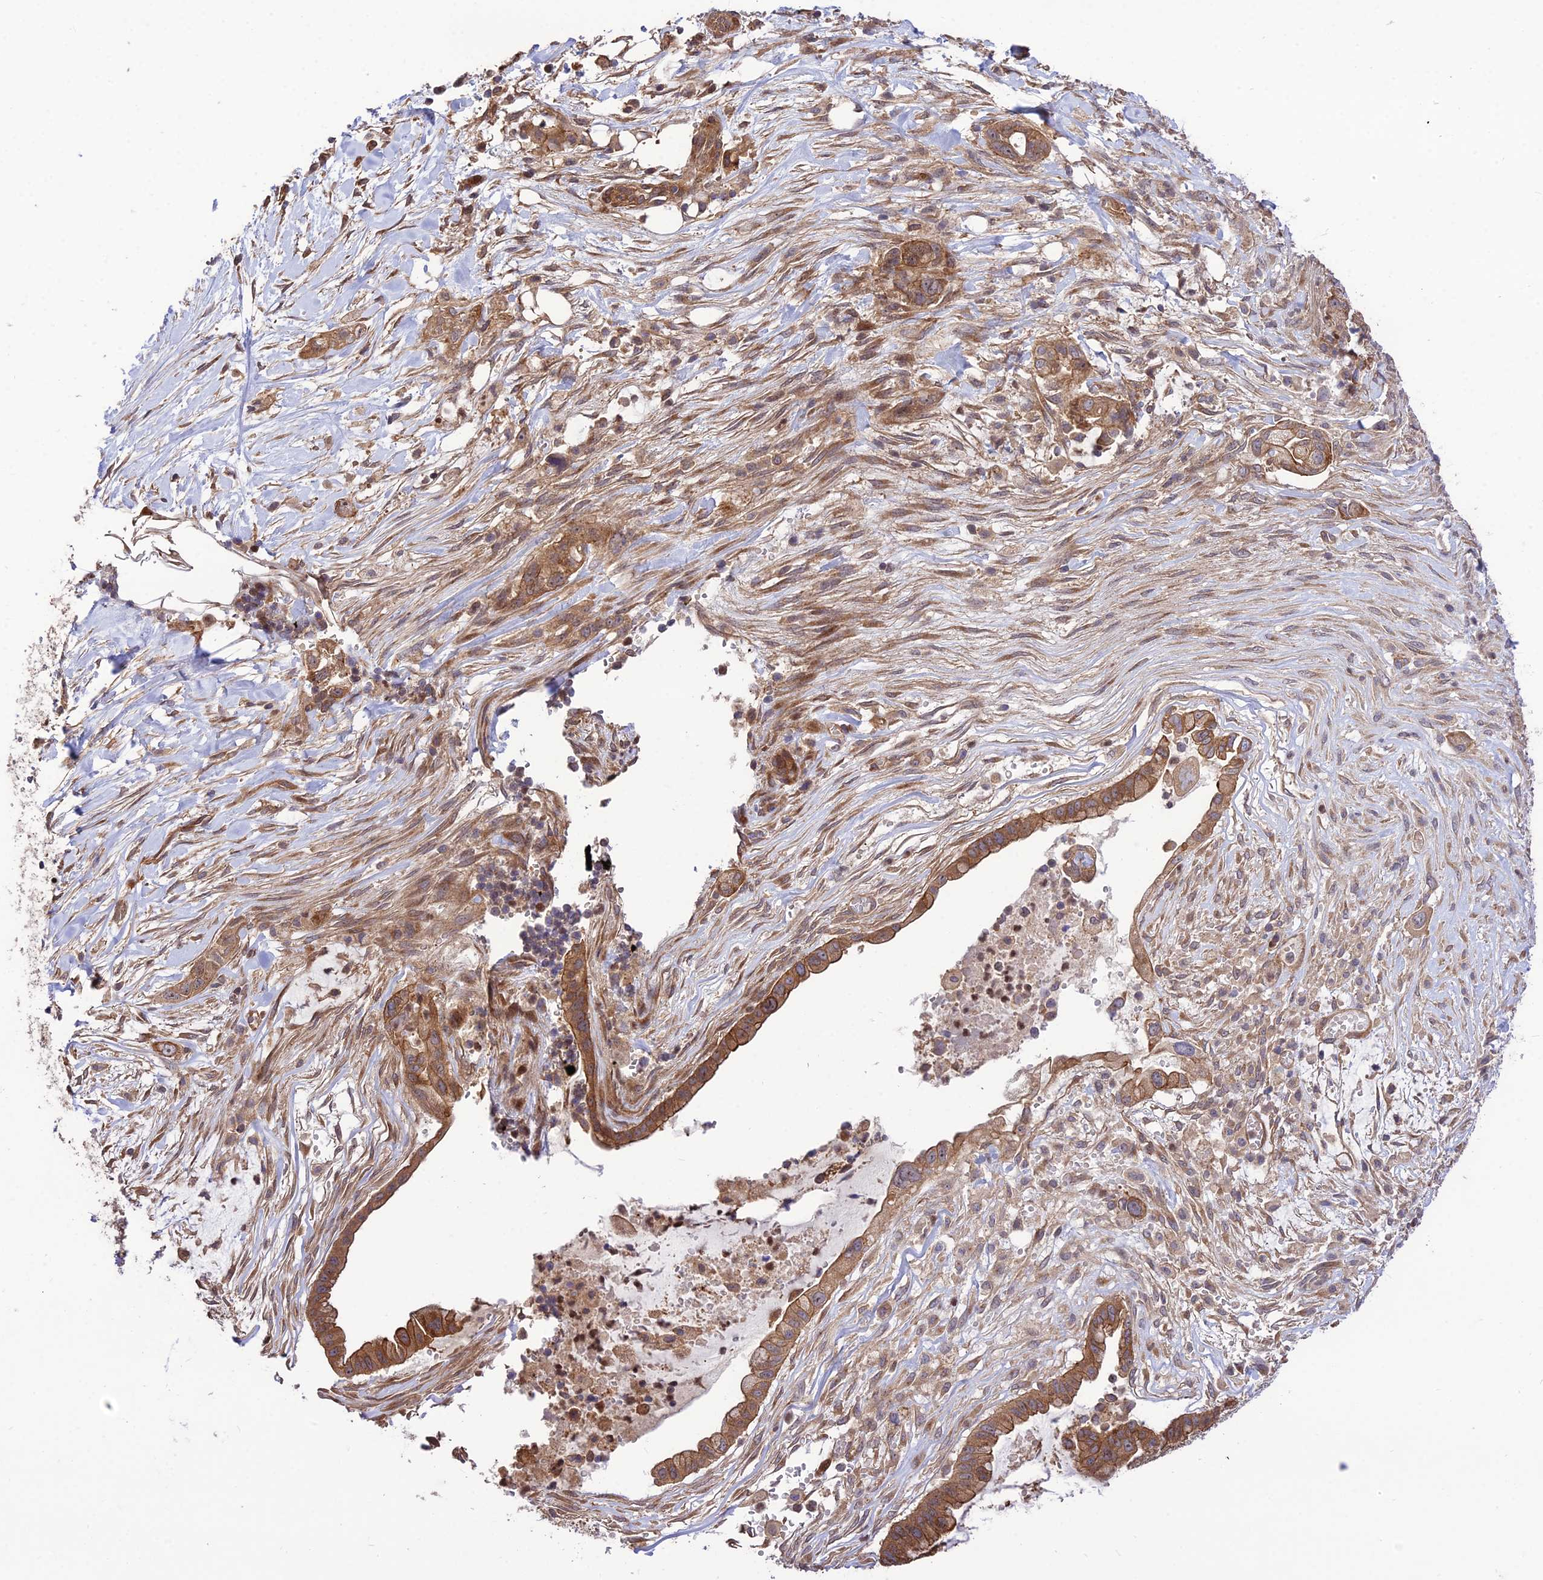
{"staining": {"intensity": "moderate", "quantity": ">75%", "location": "cytoplasmic/membranous"}, "tissue": "pancreatic cancer", "cell_type": "Tumor cells", "image_type": "cancer", "snomed": [{"axis": "morphology", "description": "Adenocarcinoma, NOS"}, {"axis": "topography", "description": "Pancreas"}], "caption": "A histopathology image showing moderate cytoplasmic/membranous expression in about >75% of tumor cells in adenocarcinoma (pancreatic), as visualized by brown immunohistochemical staining.", "gene": "SMG6", "patient": {"sex": "male", "age": 44}}